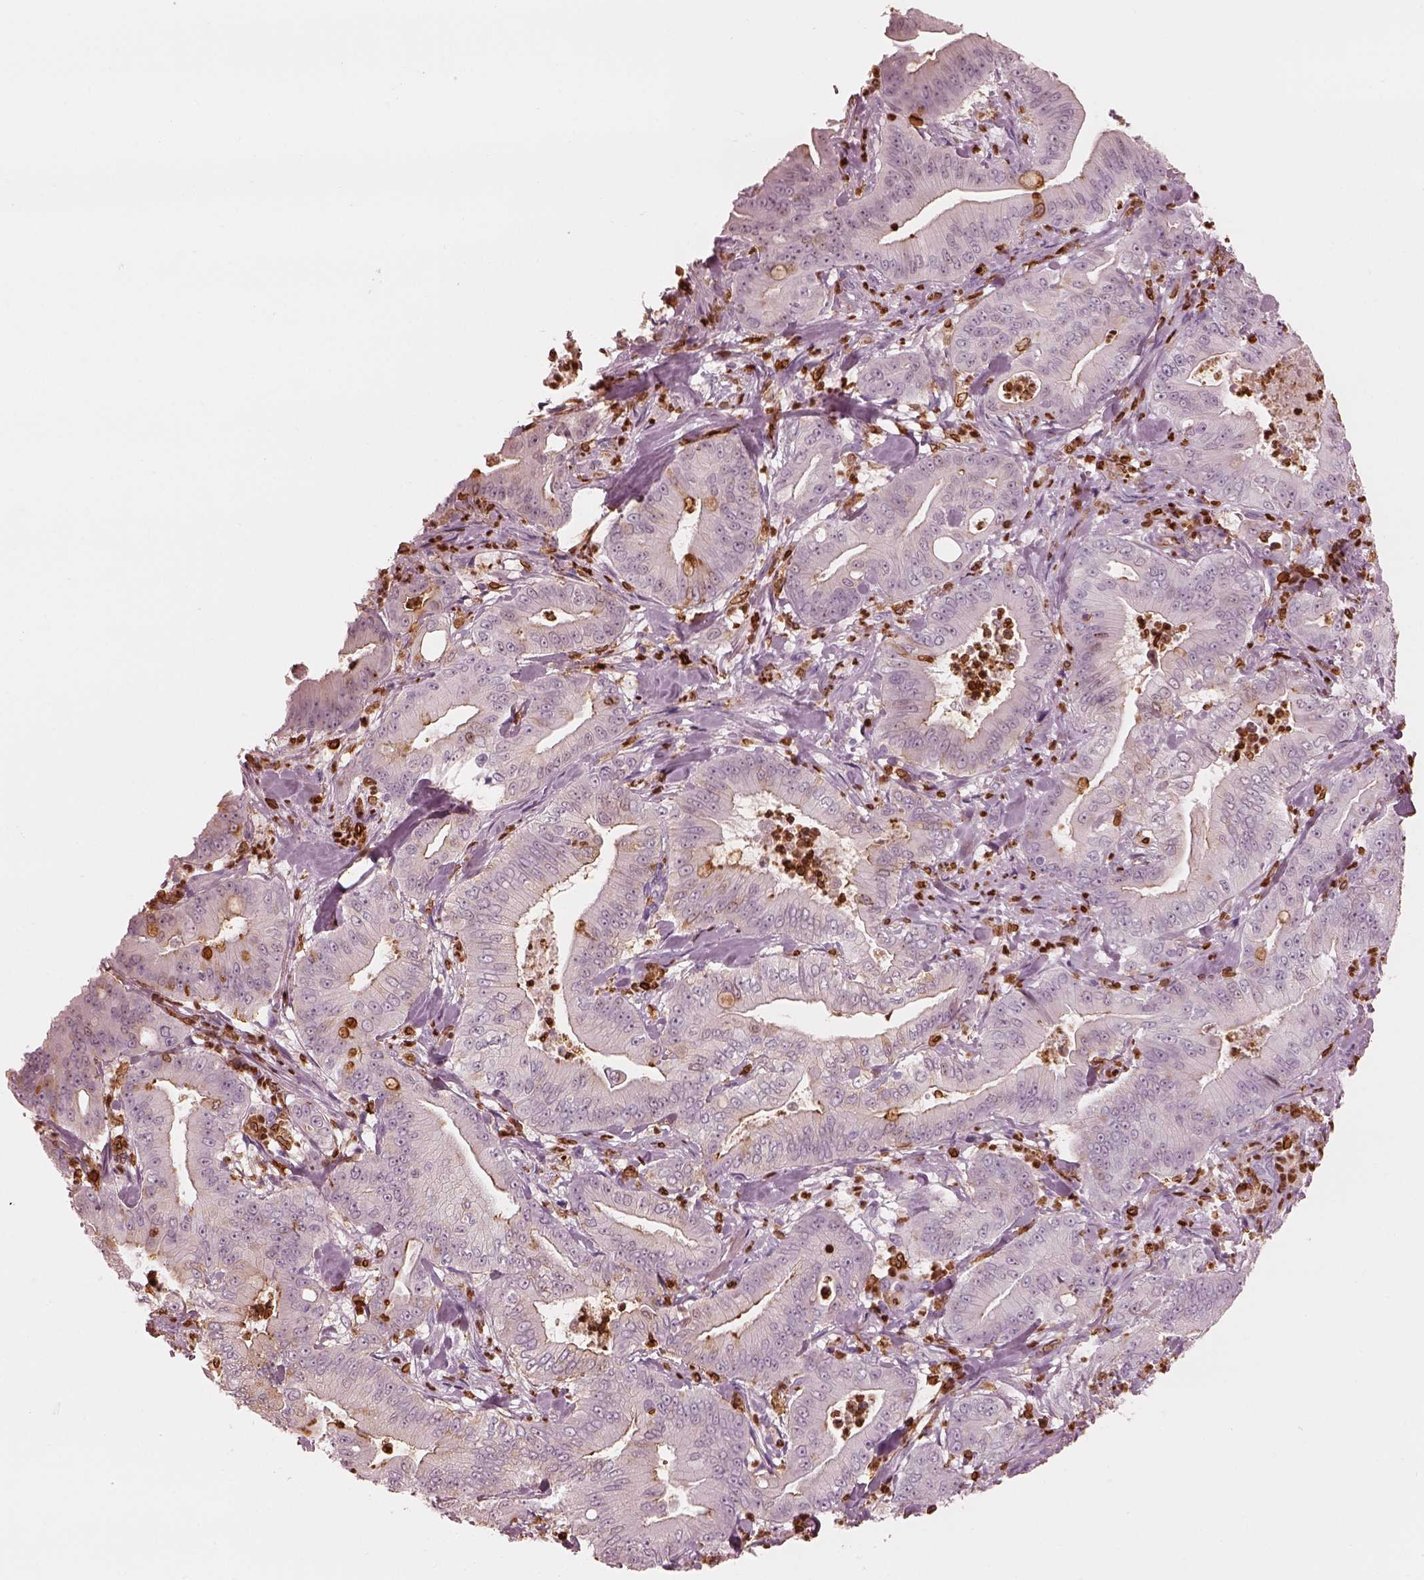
{"staining": {"intensity": "negative", "quantity": "none", "location": "none"}, "tissue": "pancreatic cancer", "cell_type": "Tumor cells", "image_type": "cancer", "snomed": [{"axis": "morphology", "description": "Adenocarcinoma, NOS"}, {"axis": "topography", "description": "Pancreas"}], "caption": "IHC of human pancreatic adenocarcinoma demonstrates no expression in tumor cells. (DAB immunohistochemistry (IHC), high magnification).", "gene": "ALOX5", "patient": {"sex": "male", "age": 71}}